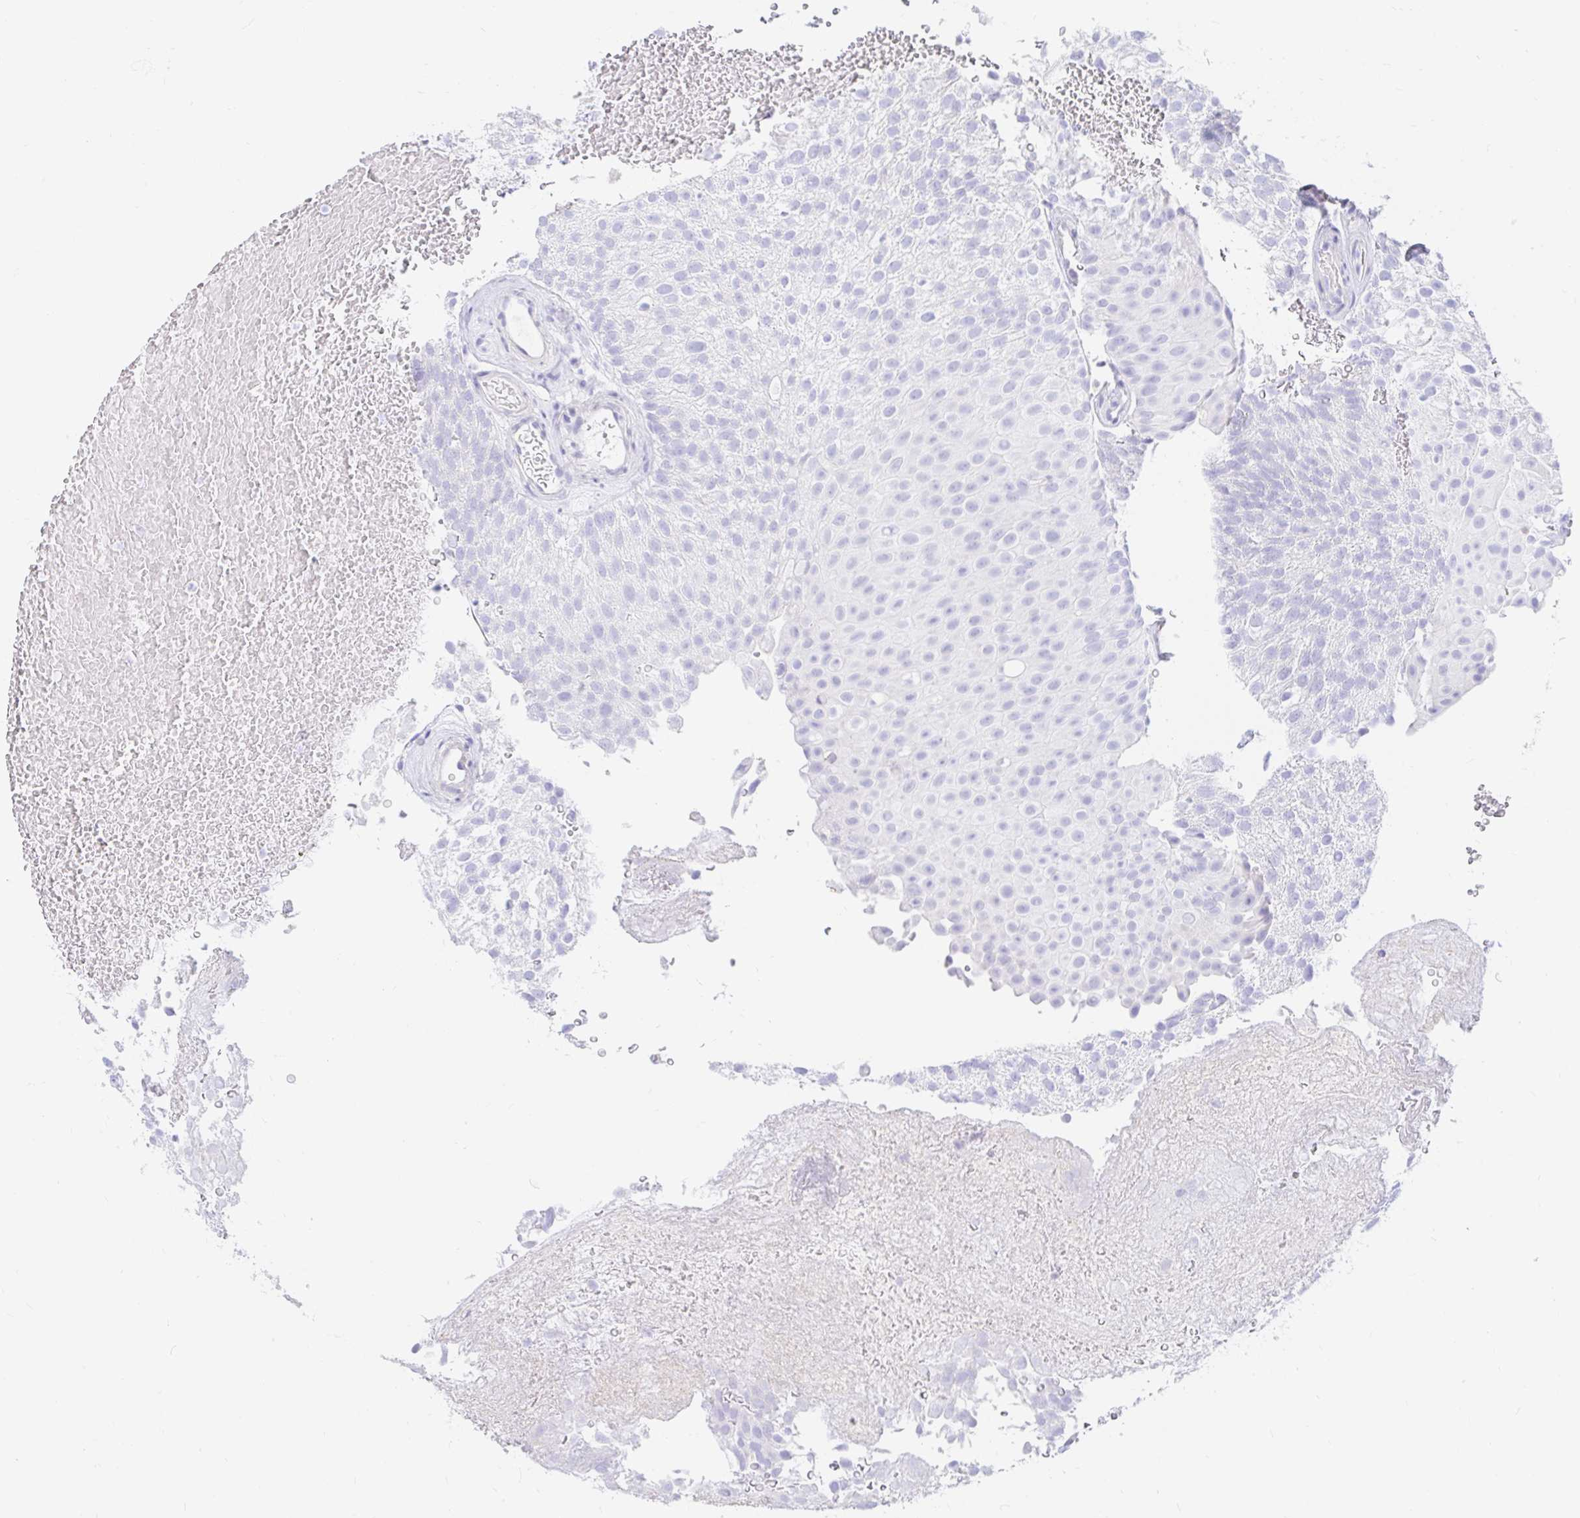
{"staining": {"intensity": "negative", "quantity": "none", "location": "none"}, "tissue": "urothelial cancer", "cell_type": "Tumor cells", "image_type": "cancer", "snomed": [{"axis": "morphology", "description": "Urothelial carcinoma, Low grade"}, {"axis": "topography", "description": "Urinary bladder"}], "caption": "DAB immunohistochemical staining of urothelial cancer shows no significant positivity in tumor cells. (DAB IHC visualized using brightfield microscopy, high magnification).", "gene": "PPP1R1B", "patient": {"sex": "male", "age": 78}}